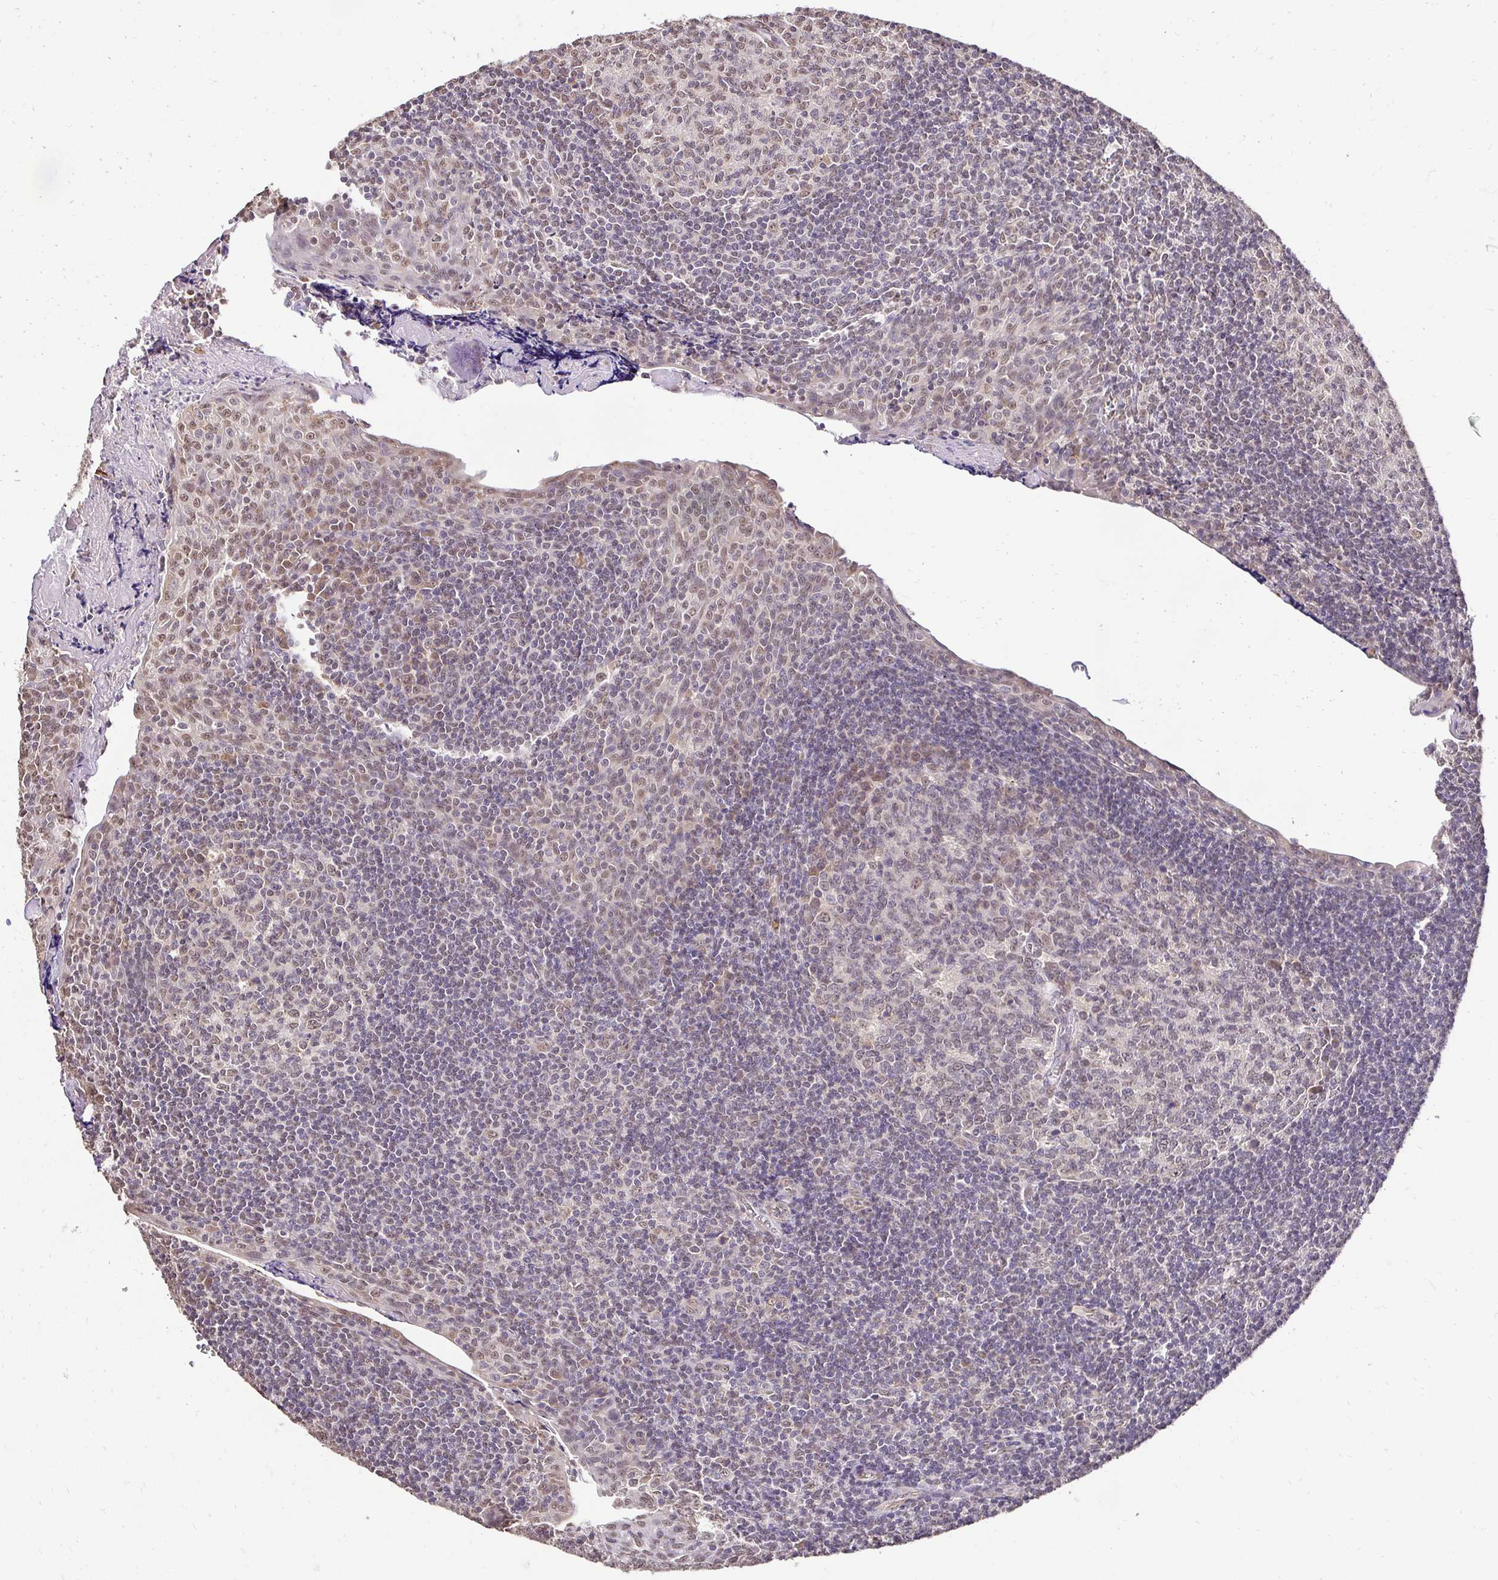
{"staining": {"intensity": "weak", "quantity": "<25%", "location": "nuclear"}, "tissue": "tonsil", "cell_type": "Germinal center cells", "image_type": "normal", "snomed": [{"axis": "morphology", "description": "Normal tissue, NOS"}, {"axis": "morphology", "description": "Inflammation, NOS"}, {"axis": "topography", "description": "Tonsil"}], "caption": "Unremarkable tonsil was stained to show a protein in brown. There is no significant staining in germinal center cells. (Brightfield microscopy of DAB immunohistochemistry at high magnification).", "gene": "RHEBL1", "patient": {"sex": "female", "age": 31}}